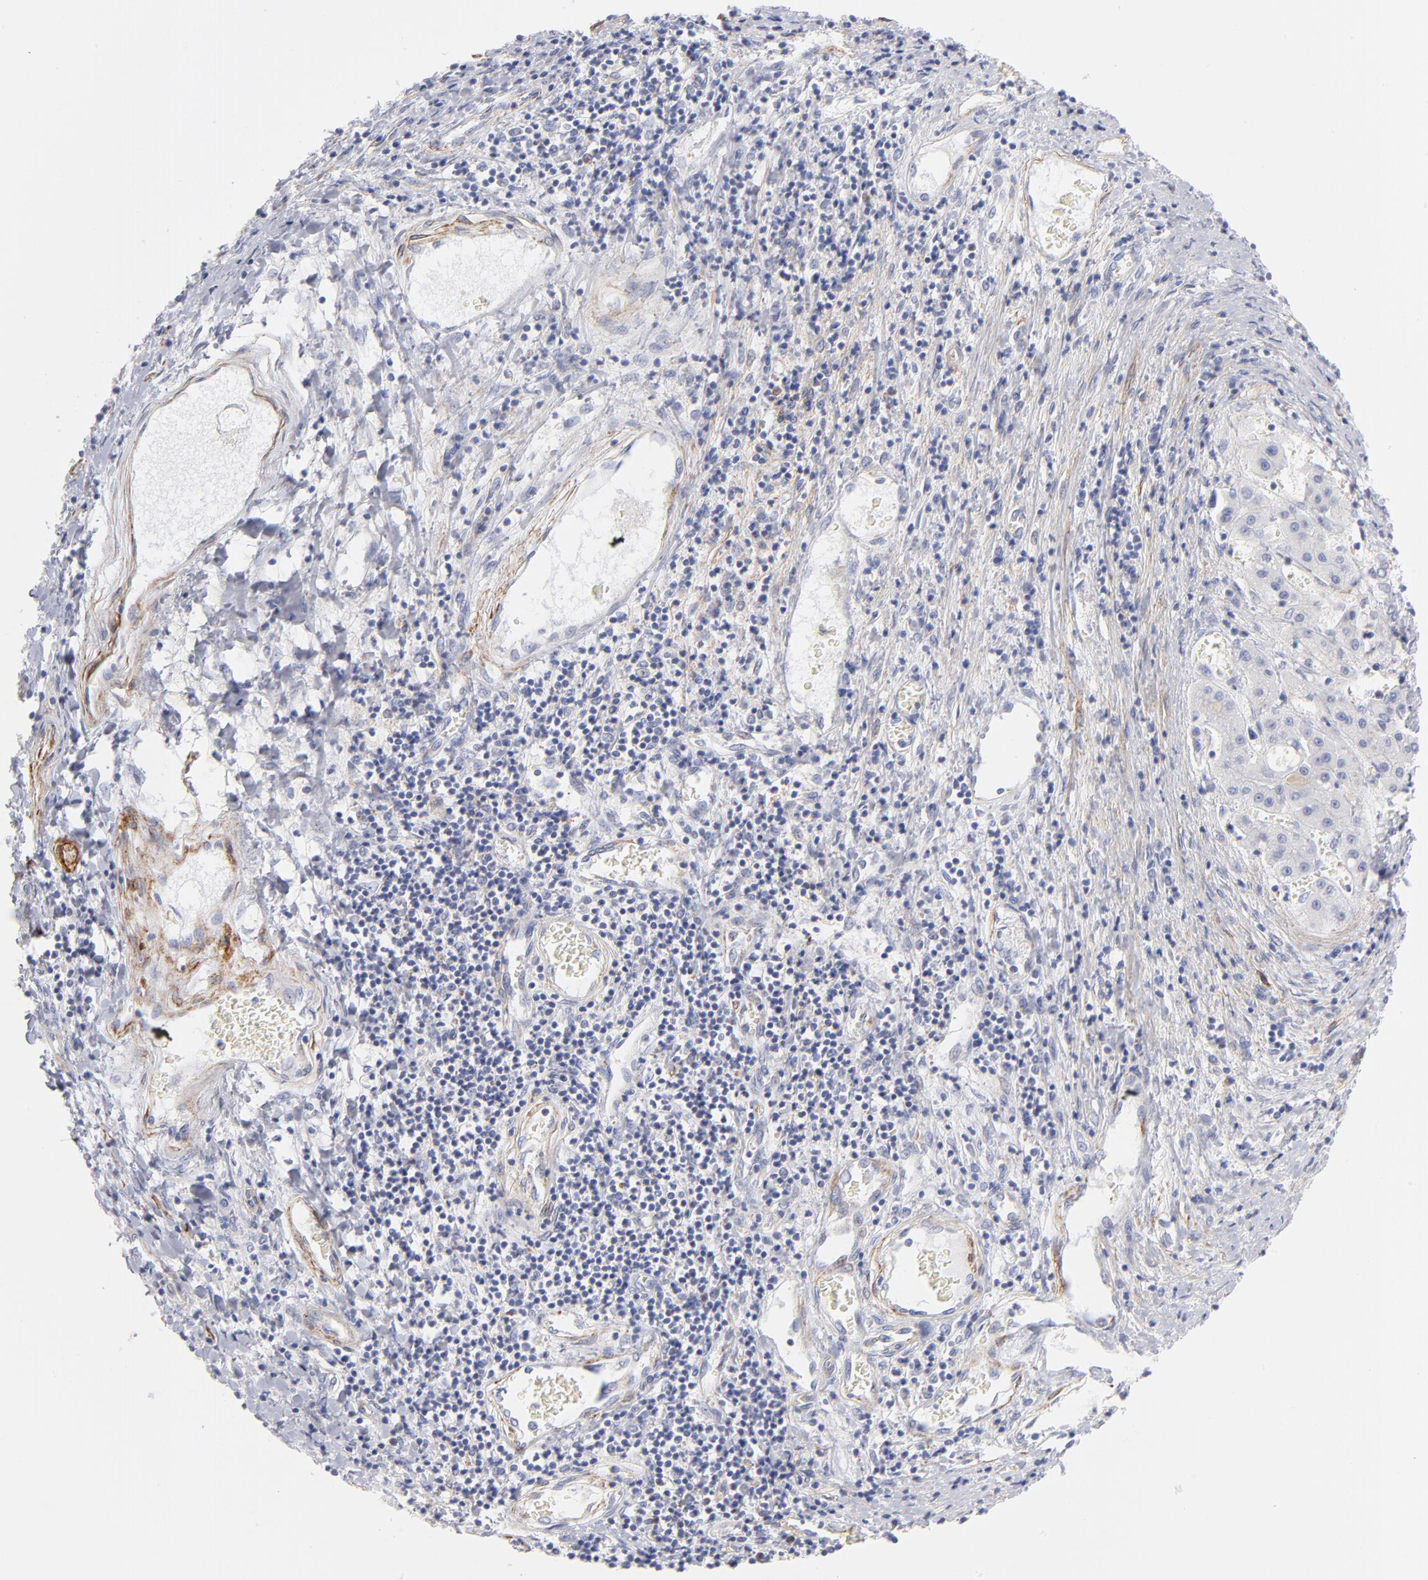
{"staining": {"intensity": "negative", "quantity": "none", "location": "none"}, "tissue": "liver cancer", "cell_type": "Tumor cells", "image_type": "cancer", "snomed": [{"axis": "morphology", "description": "Carcinoma, Hepatocellular, NOS"}, {"axis": "topography", "description": "Liver"}], "caption": "Immunohistochemical staining of liver cancer (hepatocellular carcinoma) displays no significant positivity in tumor cells. Brightfield microscopy of immunohistochemistry (IHC) stained with DAB (brown) and hematoxylin (blue), captured at high magnification.", "gene": "ACTA2", "patient": {"sex": "male", "age": 24}}